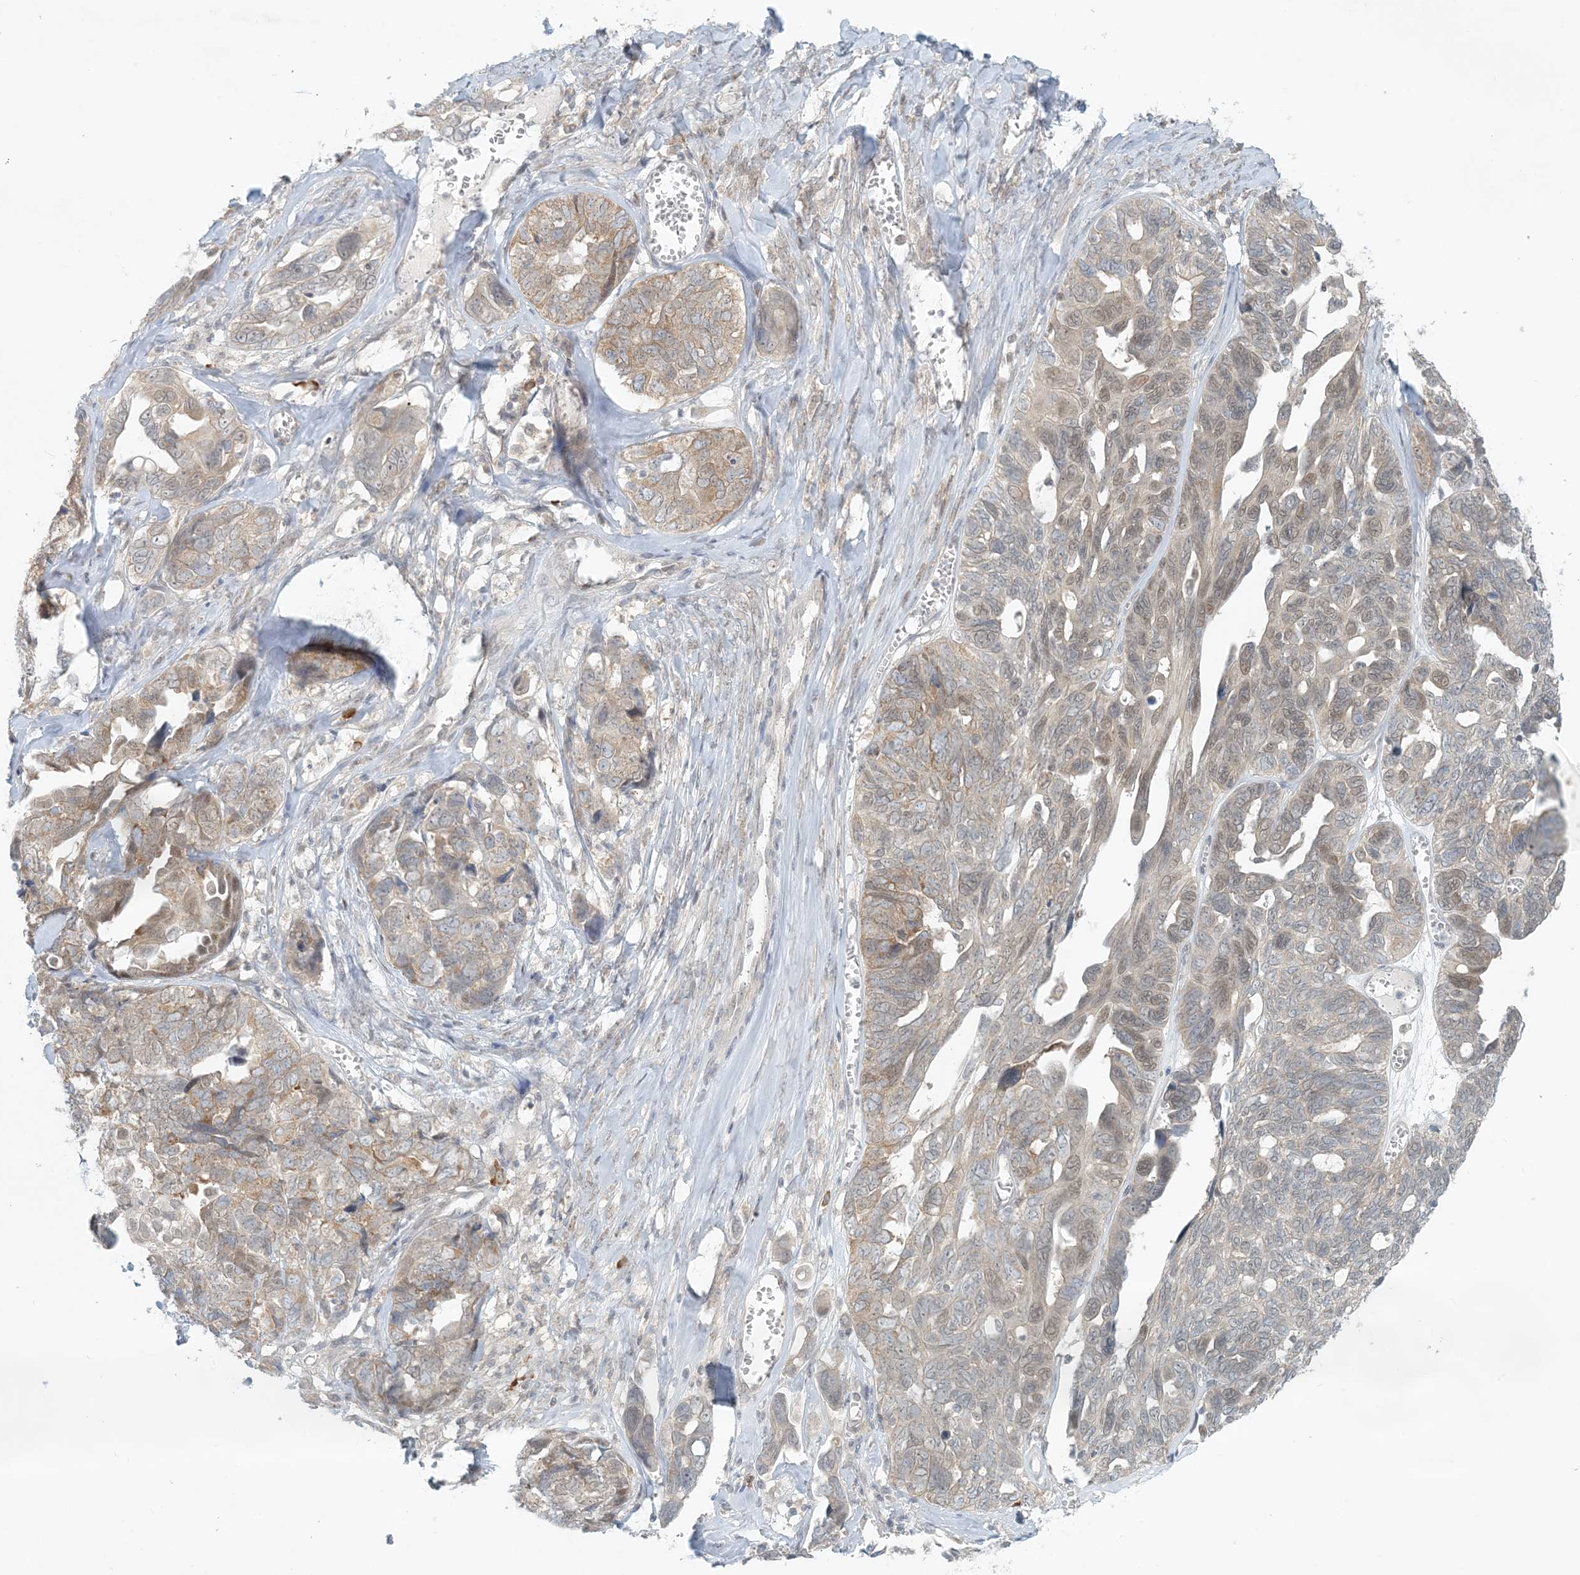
{"staining": {"intensity": "weak", "quantity": "25%-75%", "location": "cytoplasmic/membranous,nuclear"}, "tissue": "ovarian cancer", "cell_type": "Tumor cells", "image_type": "cancer", "snomed": [{"axis": "morphology", "description": "Cystadenocarcinoma, serous, NOS"}, {"axis": "topography", "description": "Ovary"}], "caption": "Protein expression analysis of human ovarian serous cystadenocarcinoma reveals weak cytoplasmic/membranous and nuclear positivity in approximately 25%-75% of tumor cells. Immunohistochemistry stains the protein in brown and the nuclei are stained blue.", "gene": "OBI1", "patient": {"sex": "female", "age": 79}}